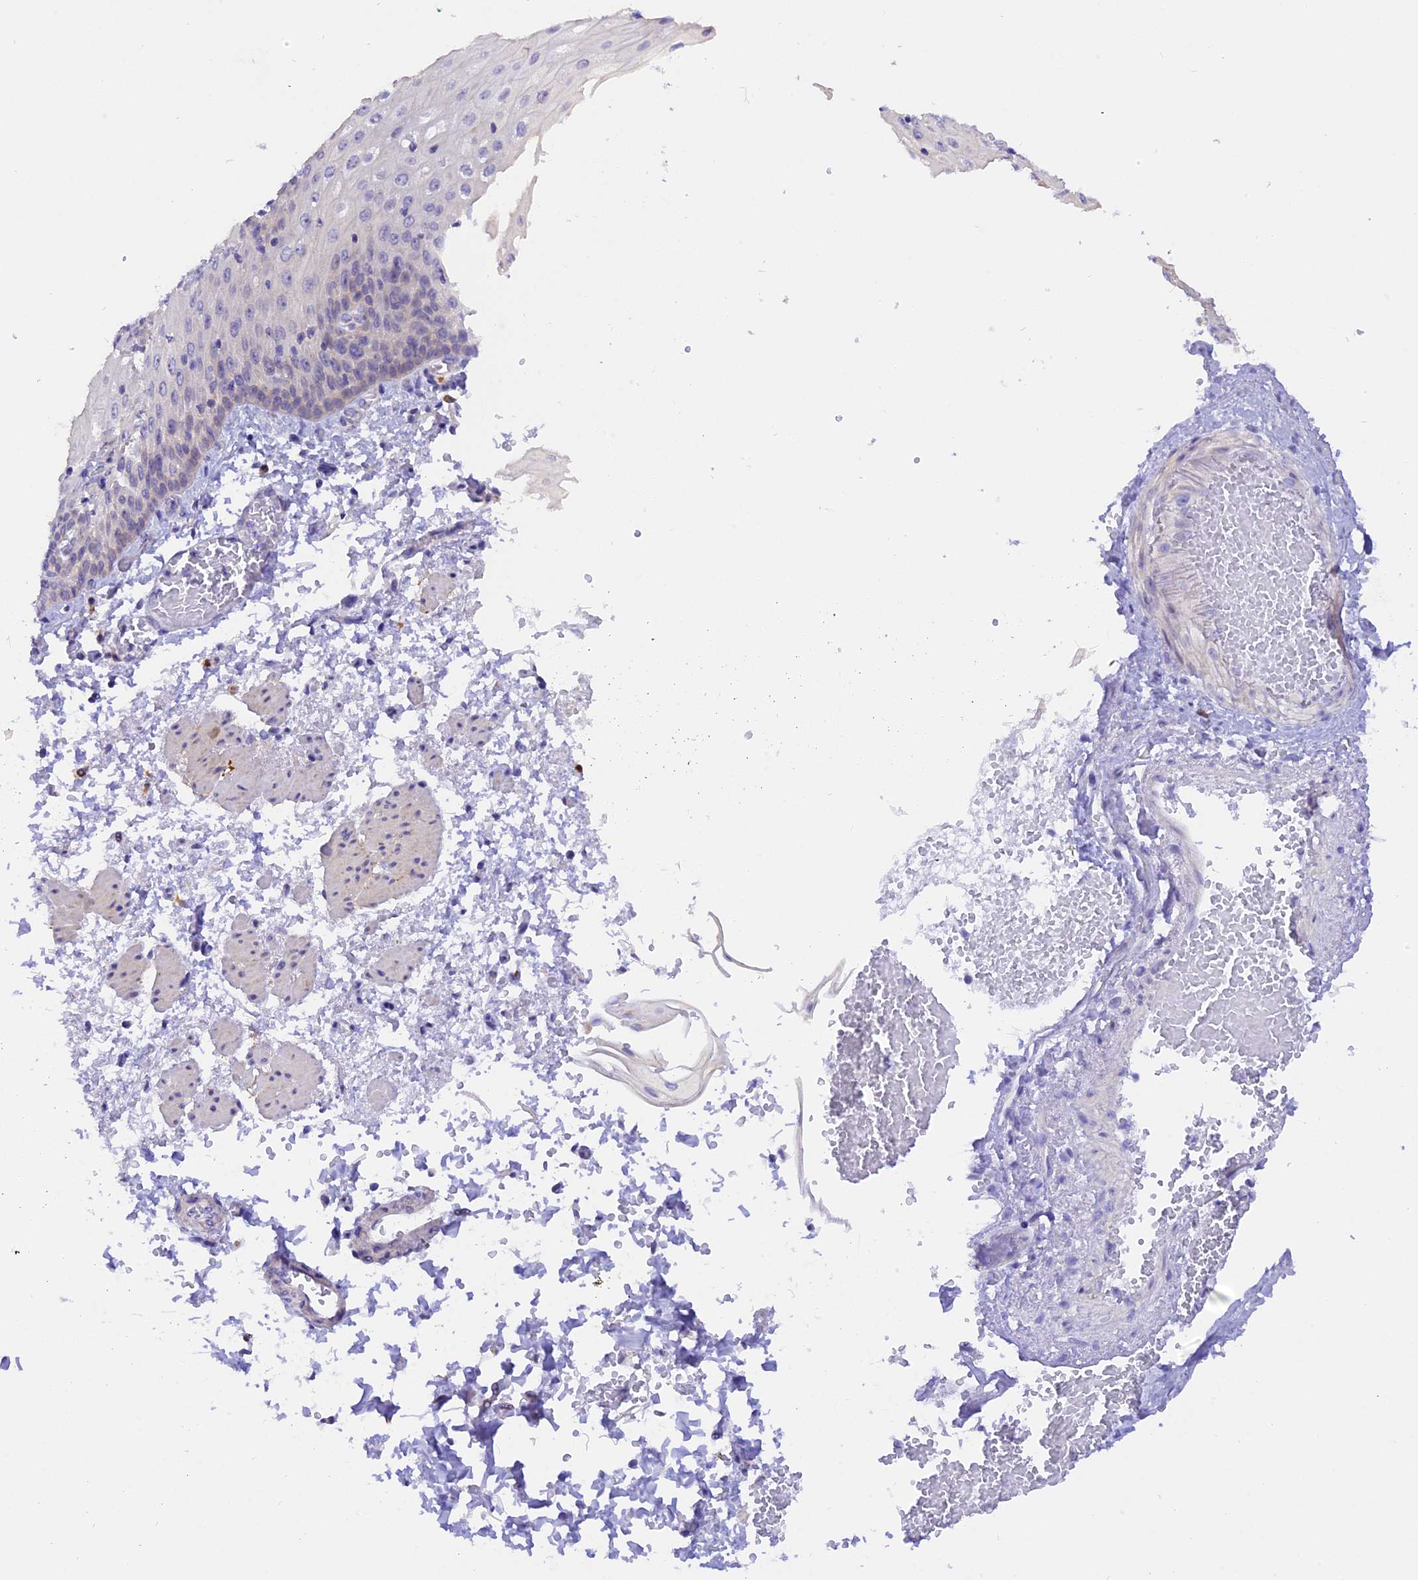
{"staining": {"intensity": "negative", "quantity": "none", "location": "none"}, "tissue": "esophagus", "cell_type": "Squamous epithelial cells", "image_type": "normal", "snomed": [{"axis": "morphology", "description": "Normal tissue, NOS"}, {"axis": "topography", "description": "Esophagus"}], "caption": "This is an immunohistochemistry micrograph of benign human esophagus. There is no positivity in squamous epithelial cells.", "gene": "COL6A5", "patient": {"sex": "male", "age": 81}}